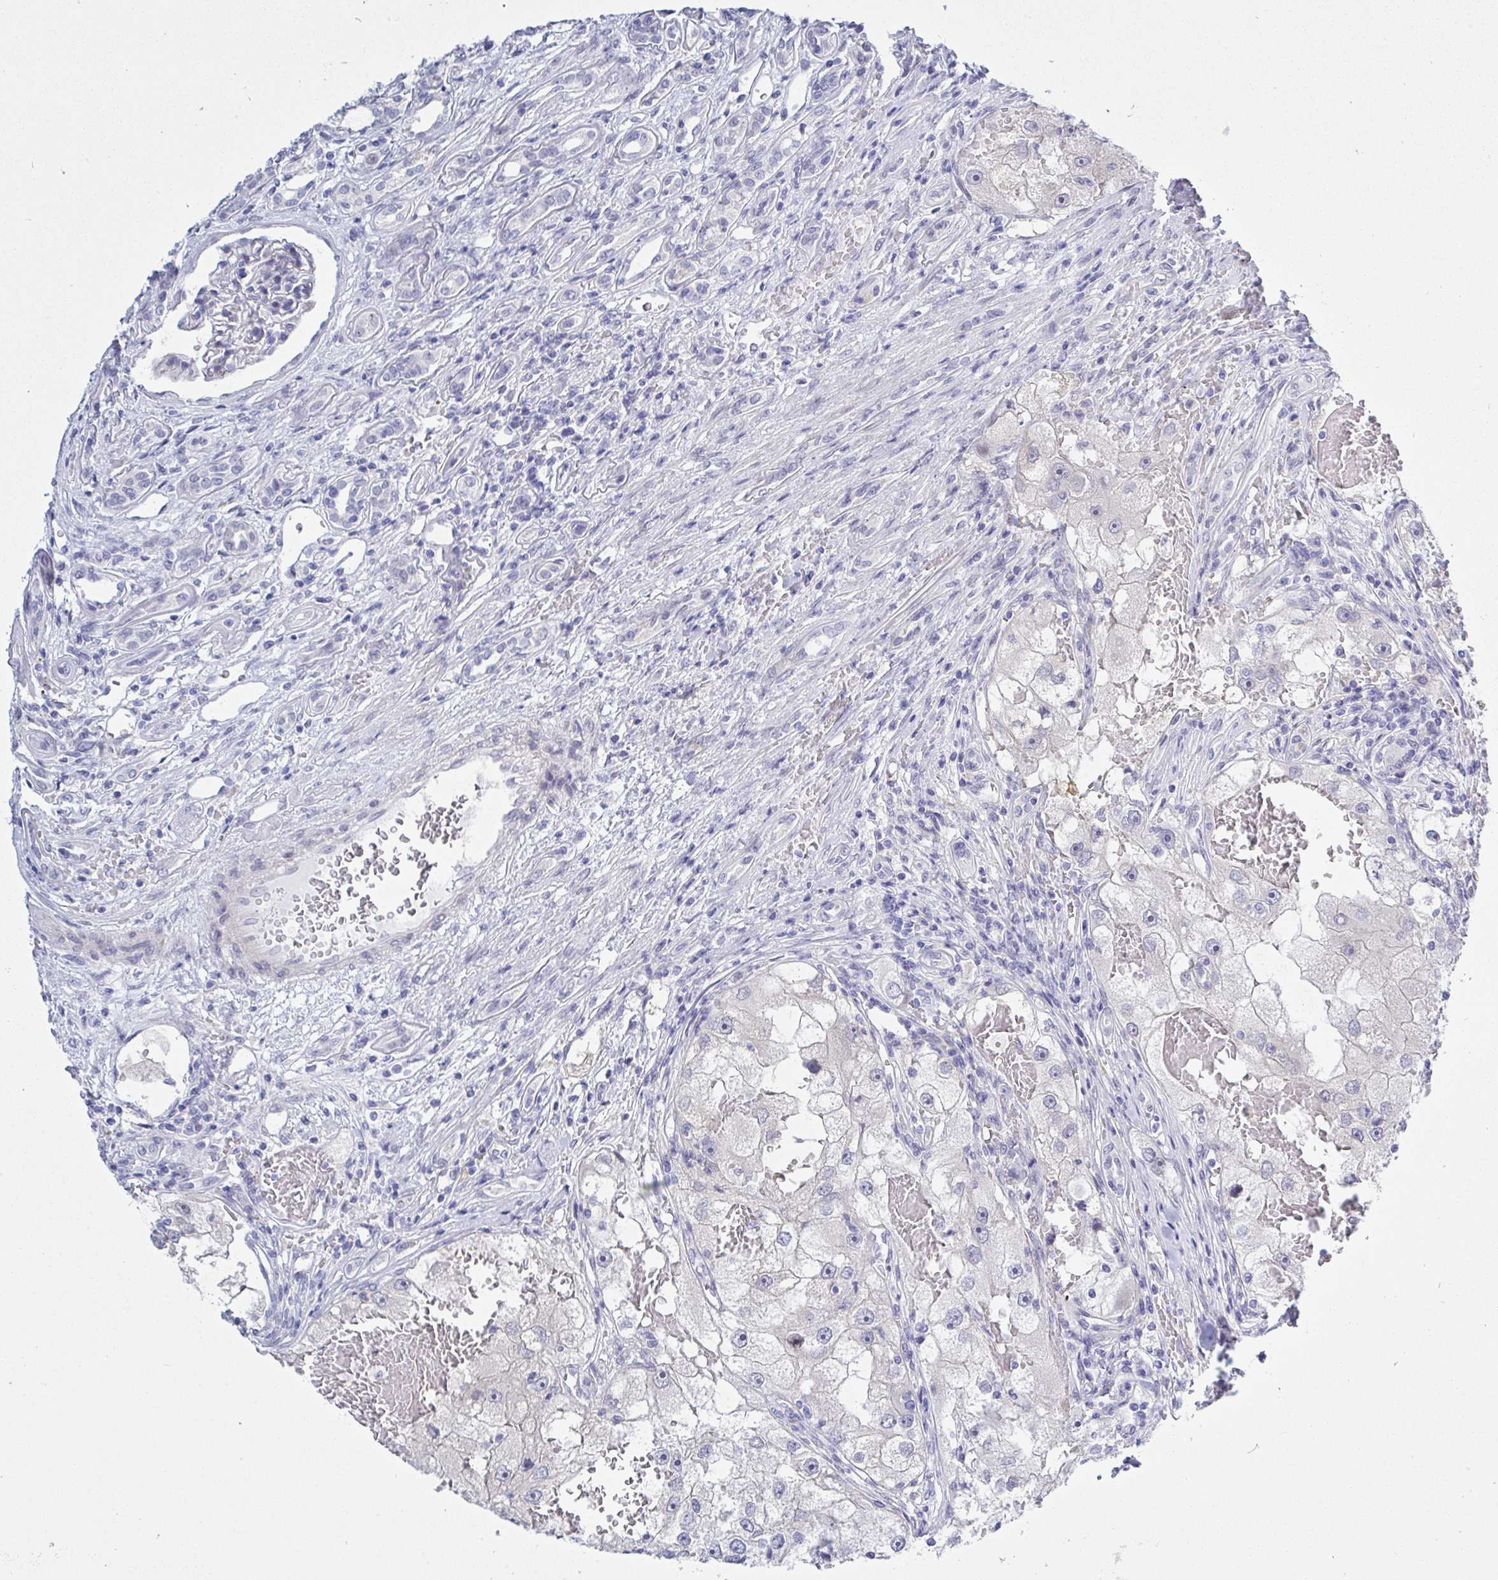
{"staining": {"intensity": "negative", "quantity": "none", "location": "none"}, "tissue": "renal cancer", "cell_type": "Tumor cells", "image_type": "cancer", "snomed": [{"axis": "morphology", "description": "Adenocarcinoma, NOS"}, {"axis": "topography", "description": "Kidney"}], "caption": "DAB (3,3'-diaminobenzidine) immunohistochemical staining of human renal adenocarcinoma demonstrates no significant staining in tumor cells. Nuclei are stained in blue.", "gene": "MFSD4A", "patient": {"sex": "male", "age": 63}}